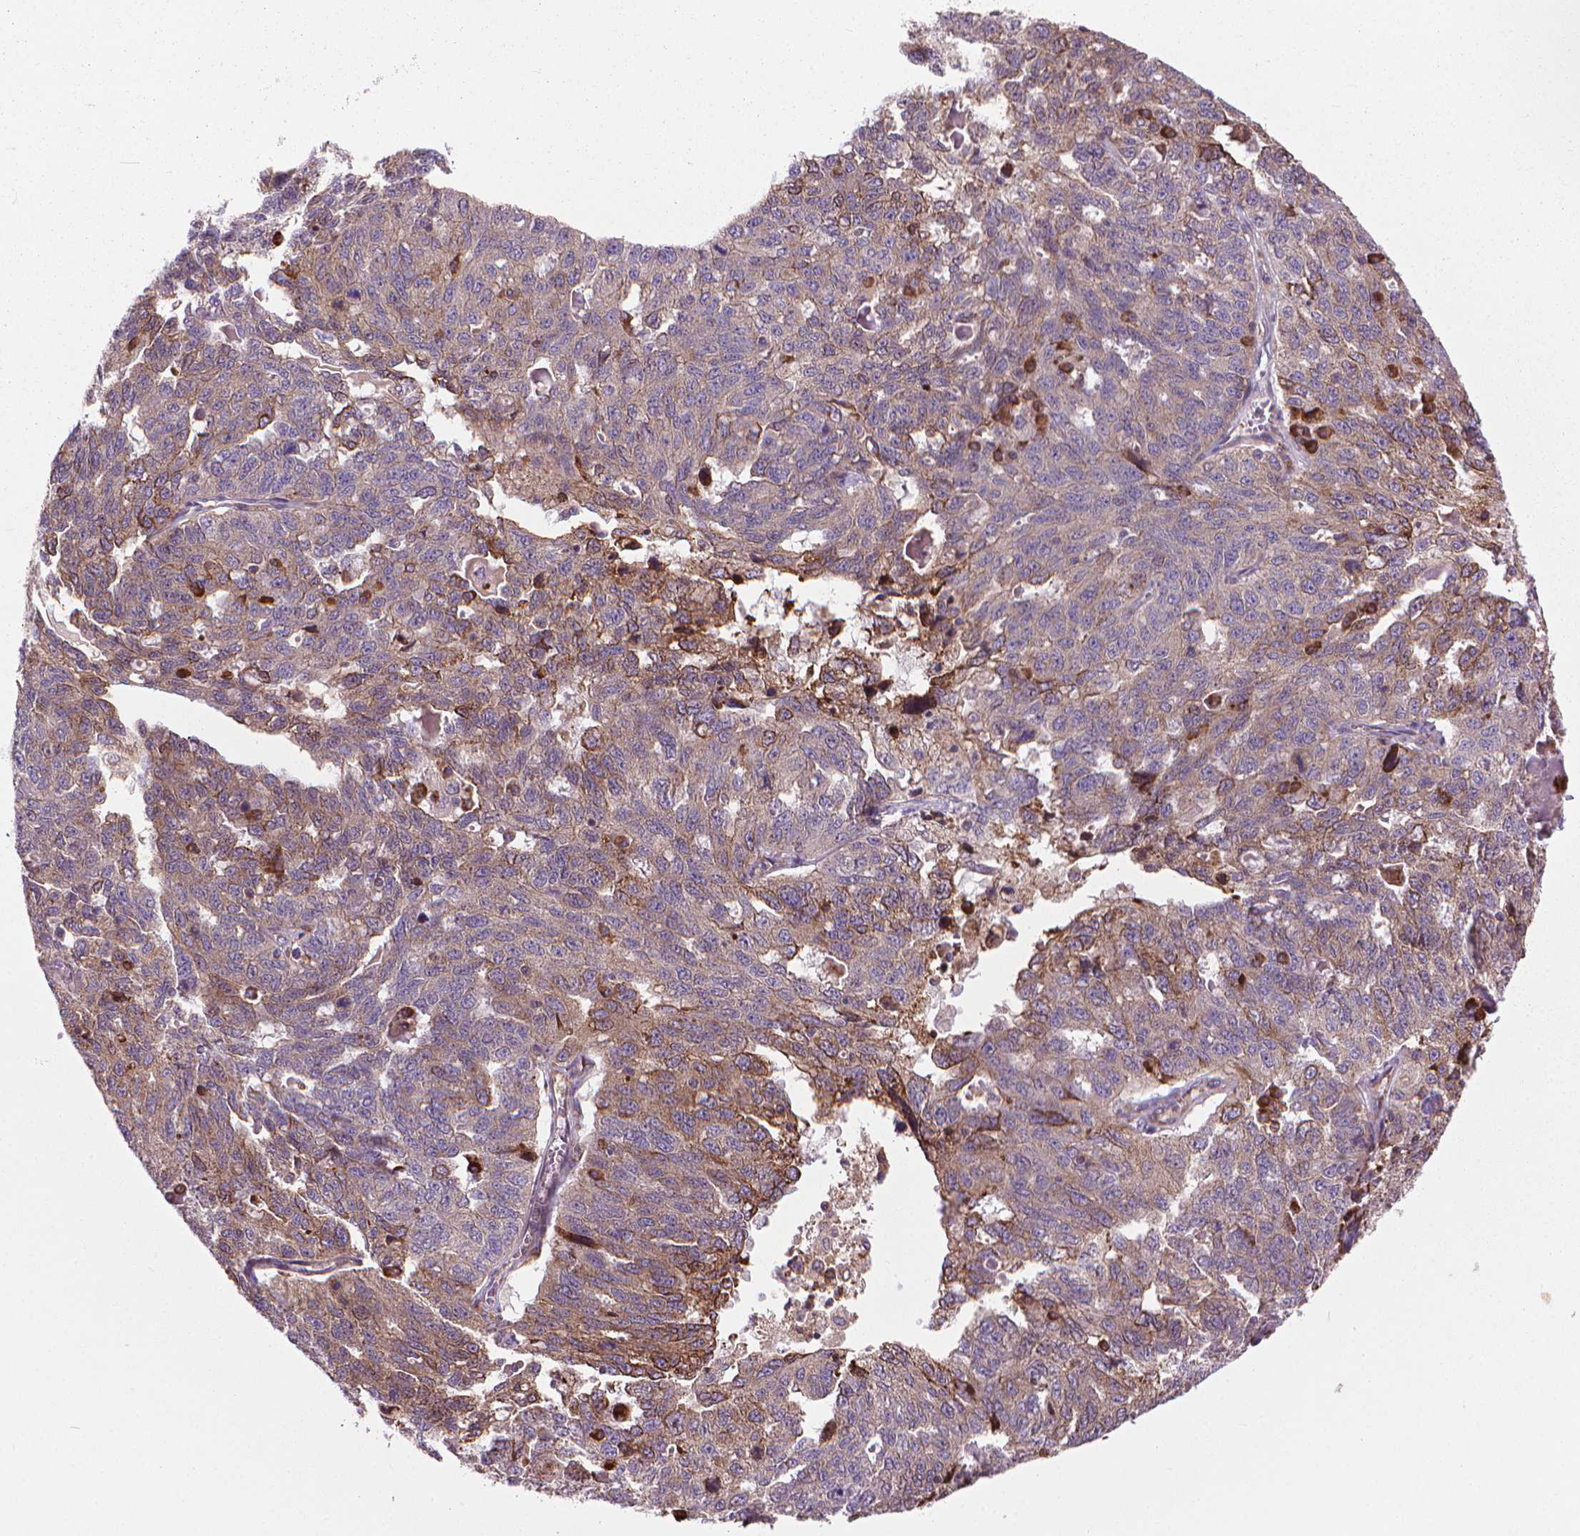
{"staining": {"intensity": "weak", "quantity": "<25%", "location": "cytoplasmic/membranous"}, "tissue": "ovarian cancer", "cell_type": "Tumor cells", "image_type": "cancer", "snomed": [{"axis": "morphology", "description": "Cystadenocarcinoma, serous, NOS"}, {"axis": "topography", "description": "Ovary"}], "caption": "This is an immunohistochemistry (IHC) histopathology image of human ovarian cancer (serous cystadenocarcinoma). There is no staining in tumor cells.", "gene": "MYH14", "patient": {"sex": "female", "age": 71}}